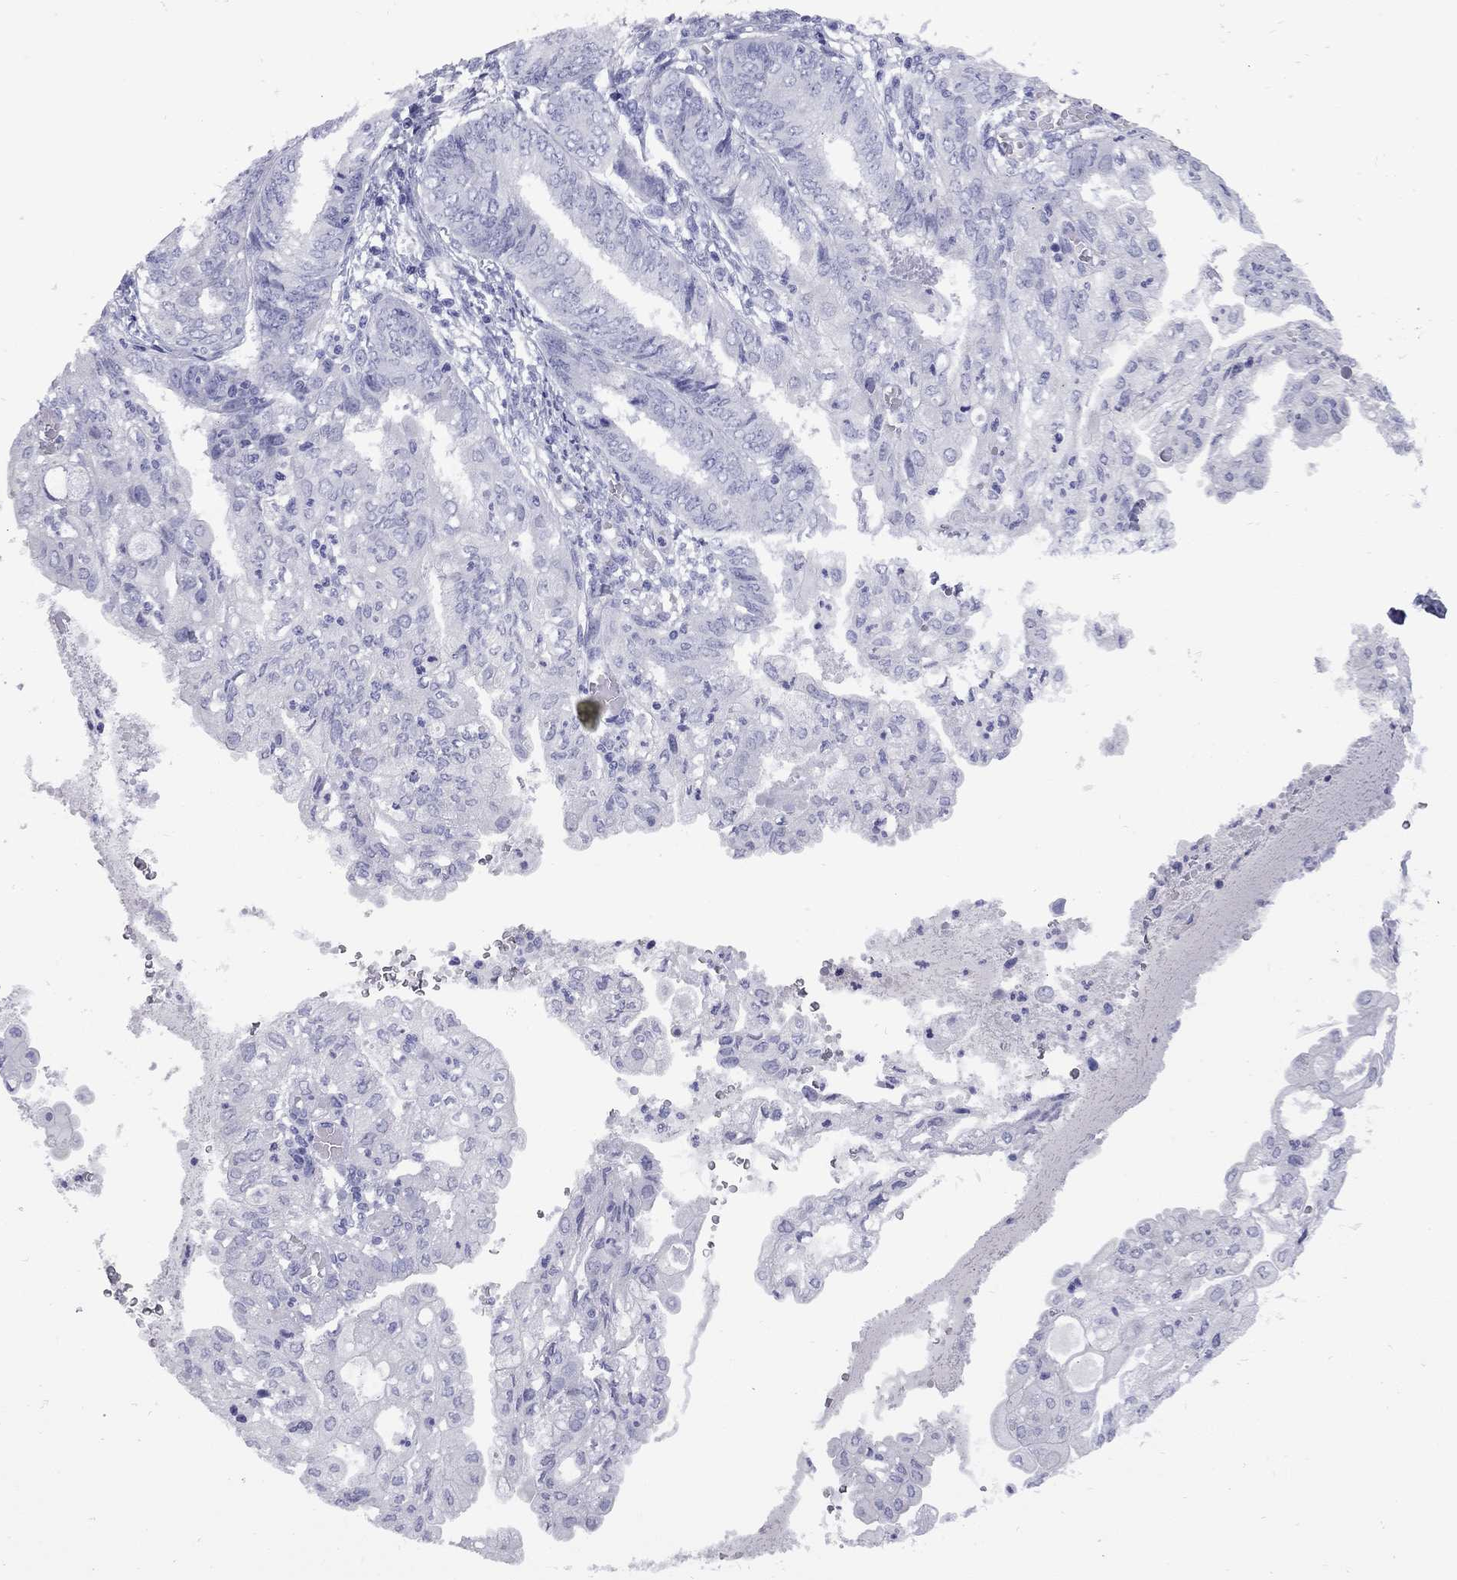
{"staining": {"intensity": "negative", "quantity": "none", "location": "none"}, "tissue": "endometrial cancer", "cell_type": "Tumor cells", "image_type": "cancer", "snomed": [{"axis": "morphology", "description": "Adenocarcinoma, NOS"}, {"axis": "topography", "description": "Endometrium"}], "caption": "This is an immunohistochemistry (IHC) micrograph of endometrial cancer (adenocarcinoma). There is no positivity in tumor cells.", "gene": "EPPIN", "patient": {"sex": "female", "age": 68}}